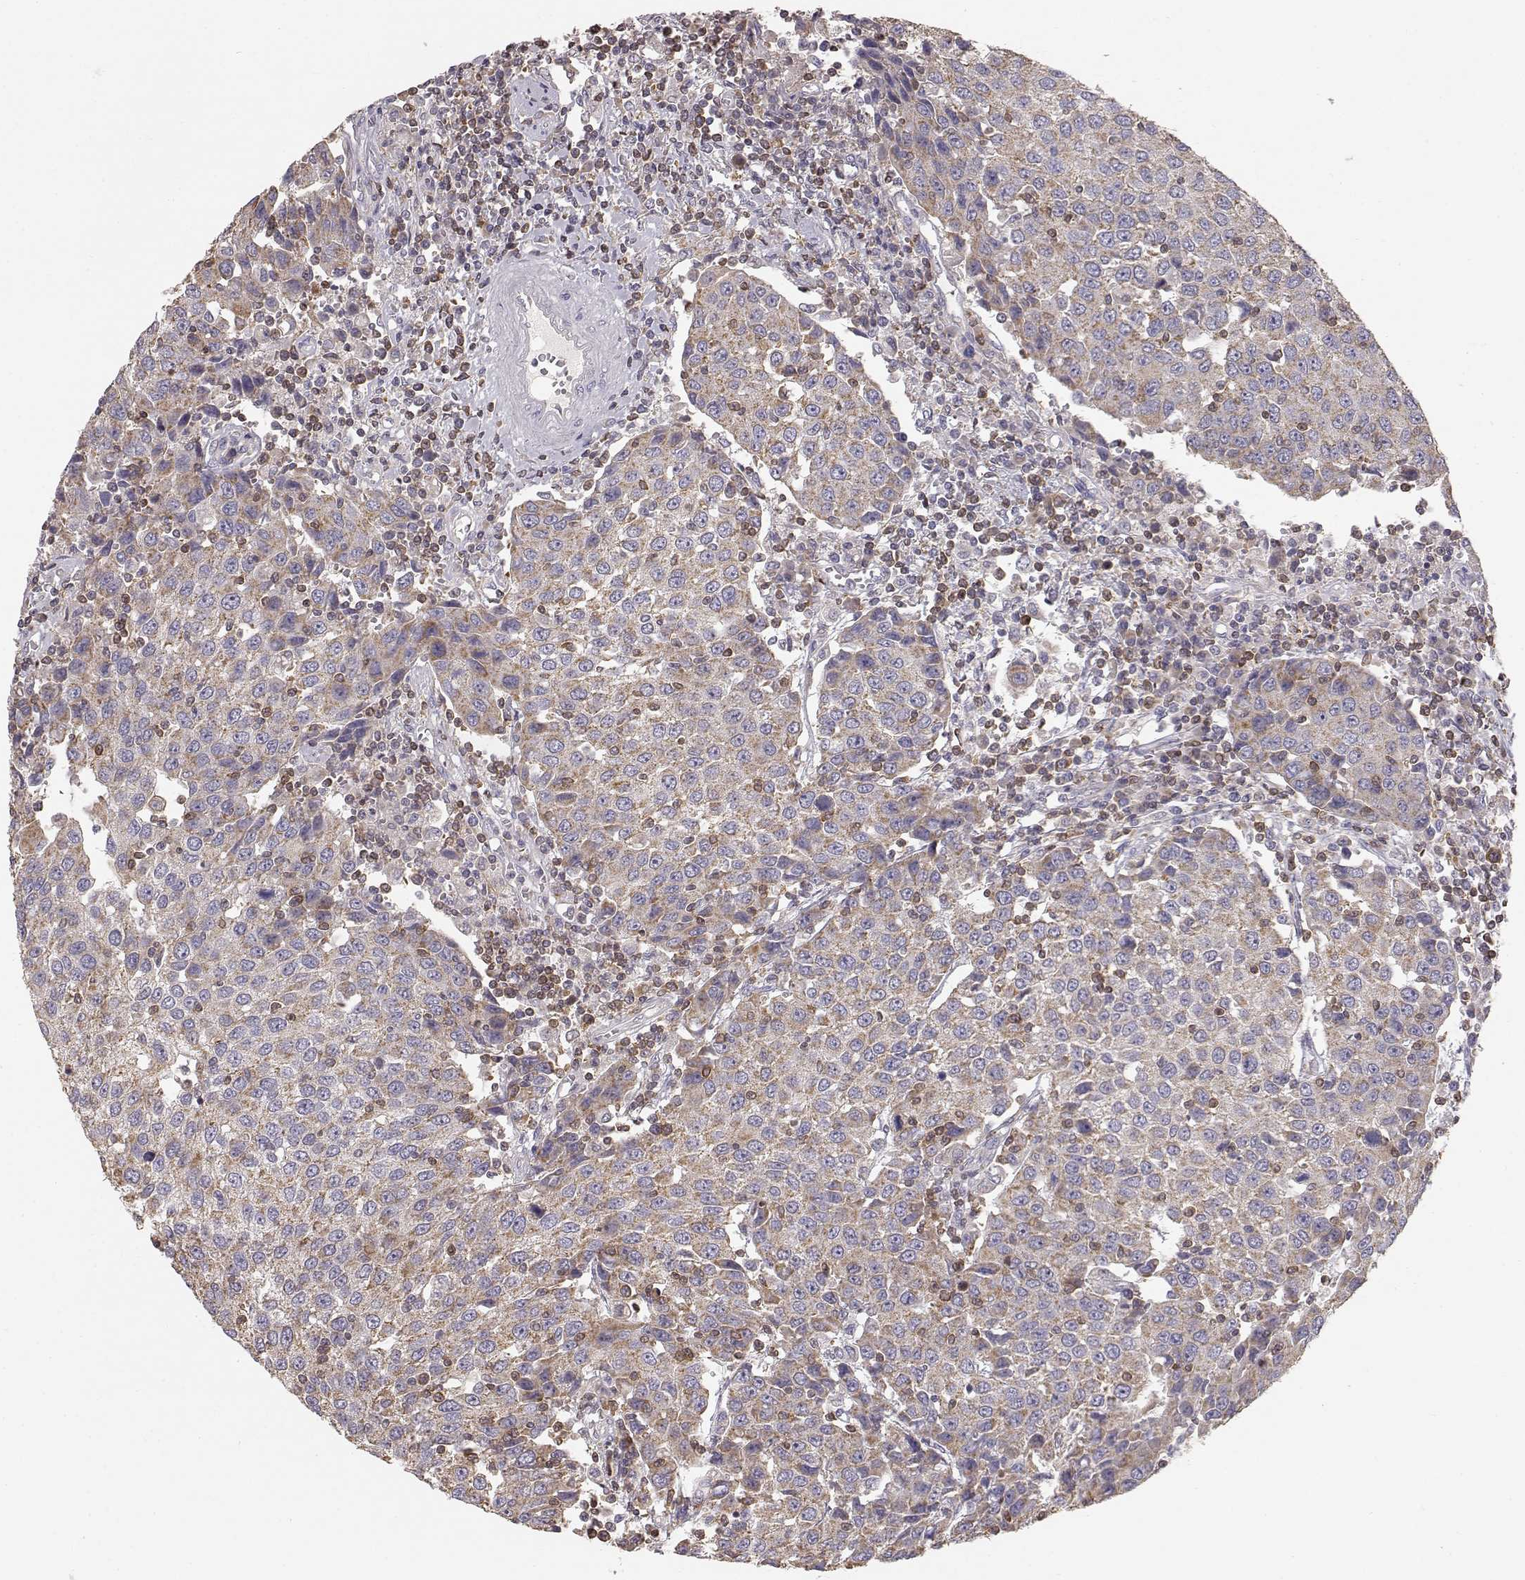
{"staining": {"intensity": "moderate", "quantity": ">75%", "location": "cytoplasmic/membranous"}, "tissue": "urothelial cancer", "cell_type": "Tumor cells", "image_type": "cancer", "snomed": [{"axis": "morphology", "description": "Urothelial carcinoma, High grade"}, {"axis": "topography", "description": "Urinary bladder"}], "caption": "A medium amount of moderate cytoplasmic/membranous positivity is identified in approximately >75% of tumor cells in high-grade urothelial carcinoma tissue.", "gene": "GRAP2", "patient": {"sex": "female", "age": 85}}